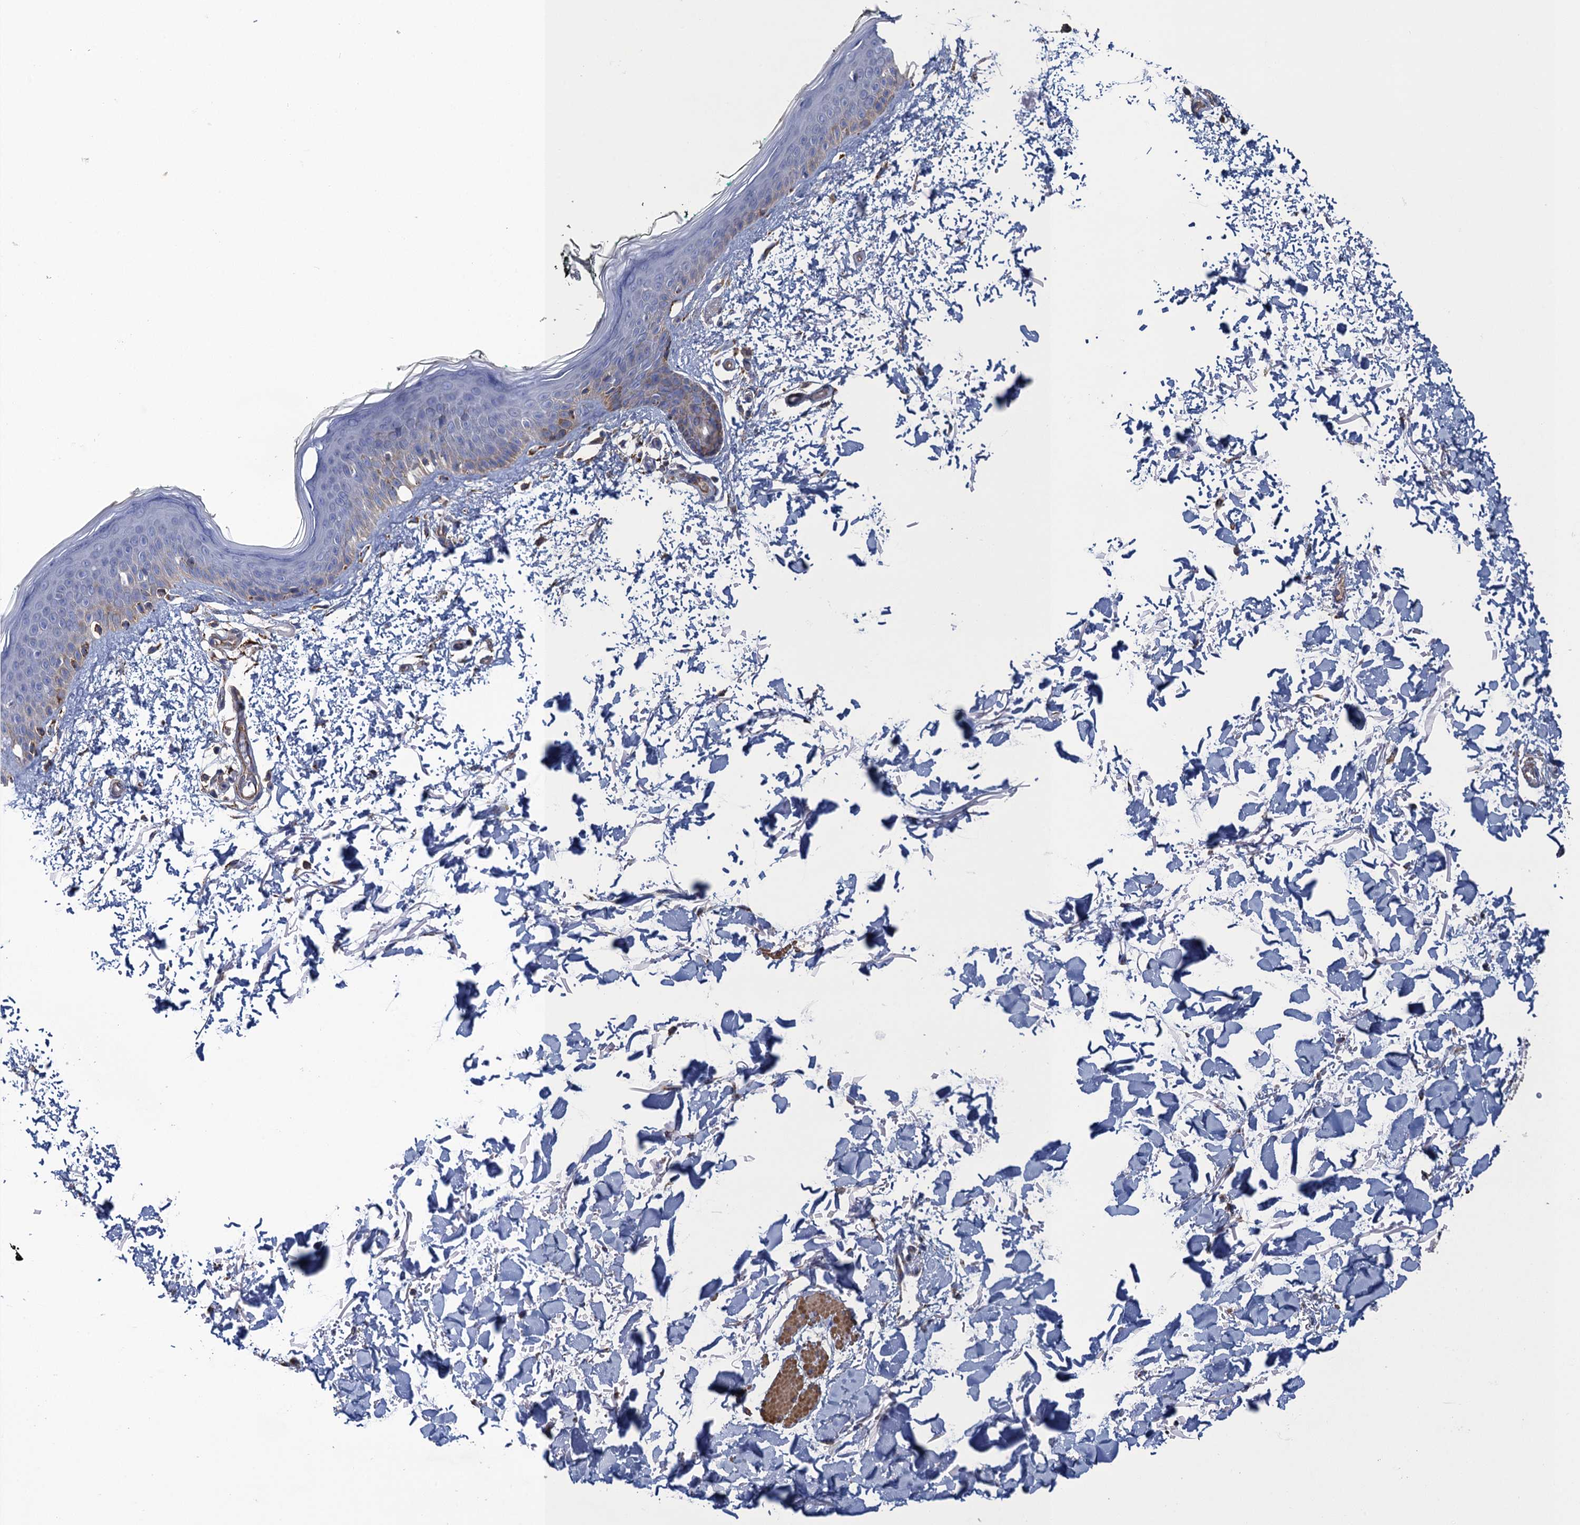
{"staining": {"intensity": "strong", "quantity": ">75%", "location": "cytoplasmic/membranous"}, "tissue": "skin", "cell_type": "Fibroblasts", "image_type": "normal", "snomed": [{"axis": "morphology", "description": "Normal tissue, NOS"}, {"axis": "topography", "description": "Skin"}], "caption": "Protein staining of unremarkable skin shows strong cytoplasmic/membranous staining in approximately >75% of fibroblasts.", "gene": "ENSG00000260643", "patient": {"sex": "male", "age": 62}}